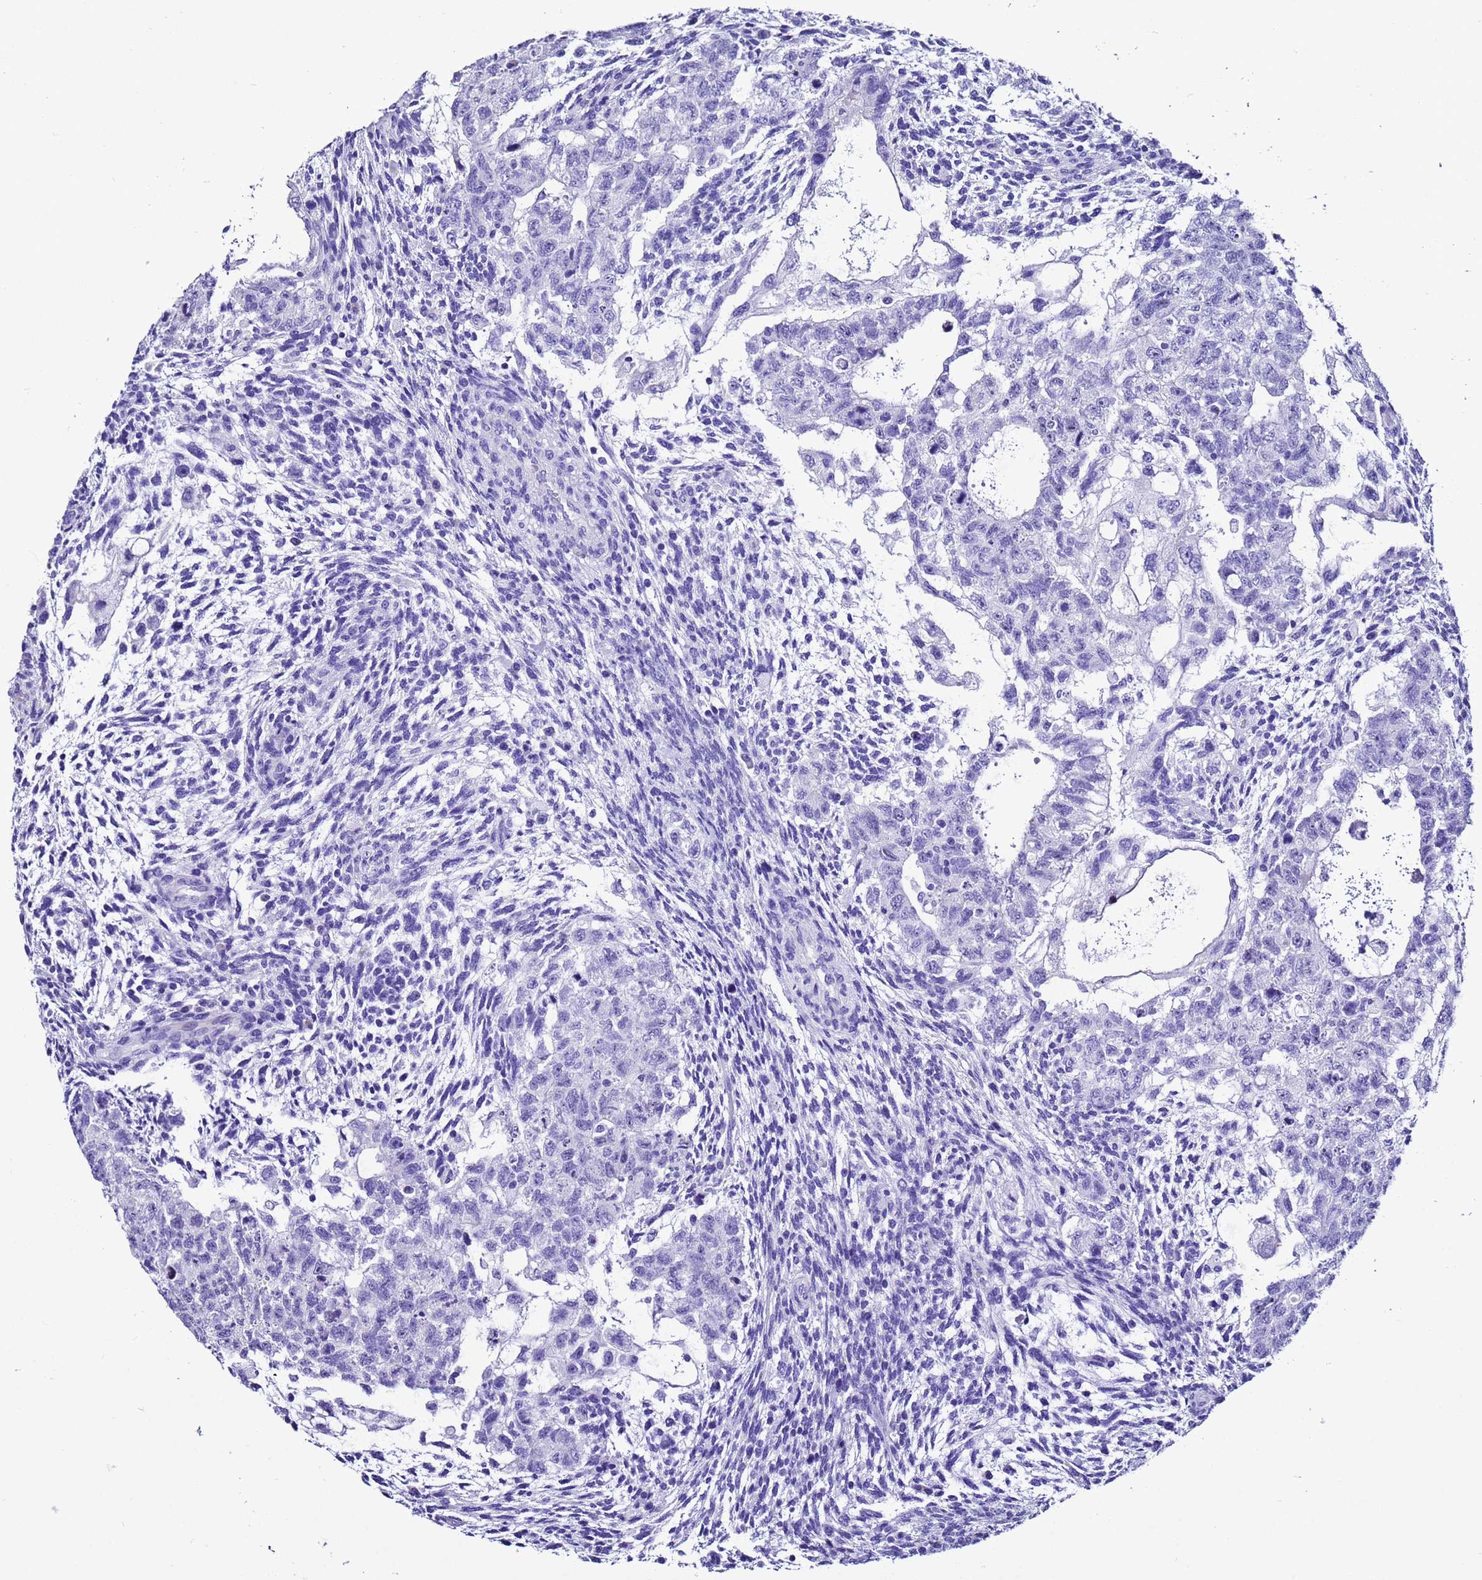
{"staining": {"intensity": "negative", "quantity": "none", "location": "none"}, "tissue": "testis cancer", "cell_type": "Tumor cells", "image_type": "cancer", "snomed": [{"axis": "morphology", "description": "Carcinoma, Embryonal, NOS"}, {"axis": "topography", "description": "Testis"}], "caption": "Embryonal carcinoma (testis) was stained to show a protein in brown. There is no significant staining in tumor cells. The staining is performed using DAB (3,3'-diaminobenzidine) brown chromogen with nuclei counter-stained in using hematoxylin.", "gene": "UGT2B10", "patient": {"sex": "male", "age": 36}}